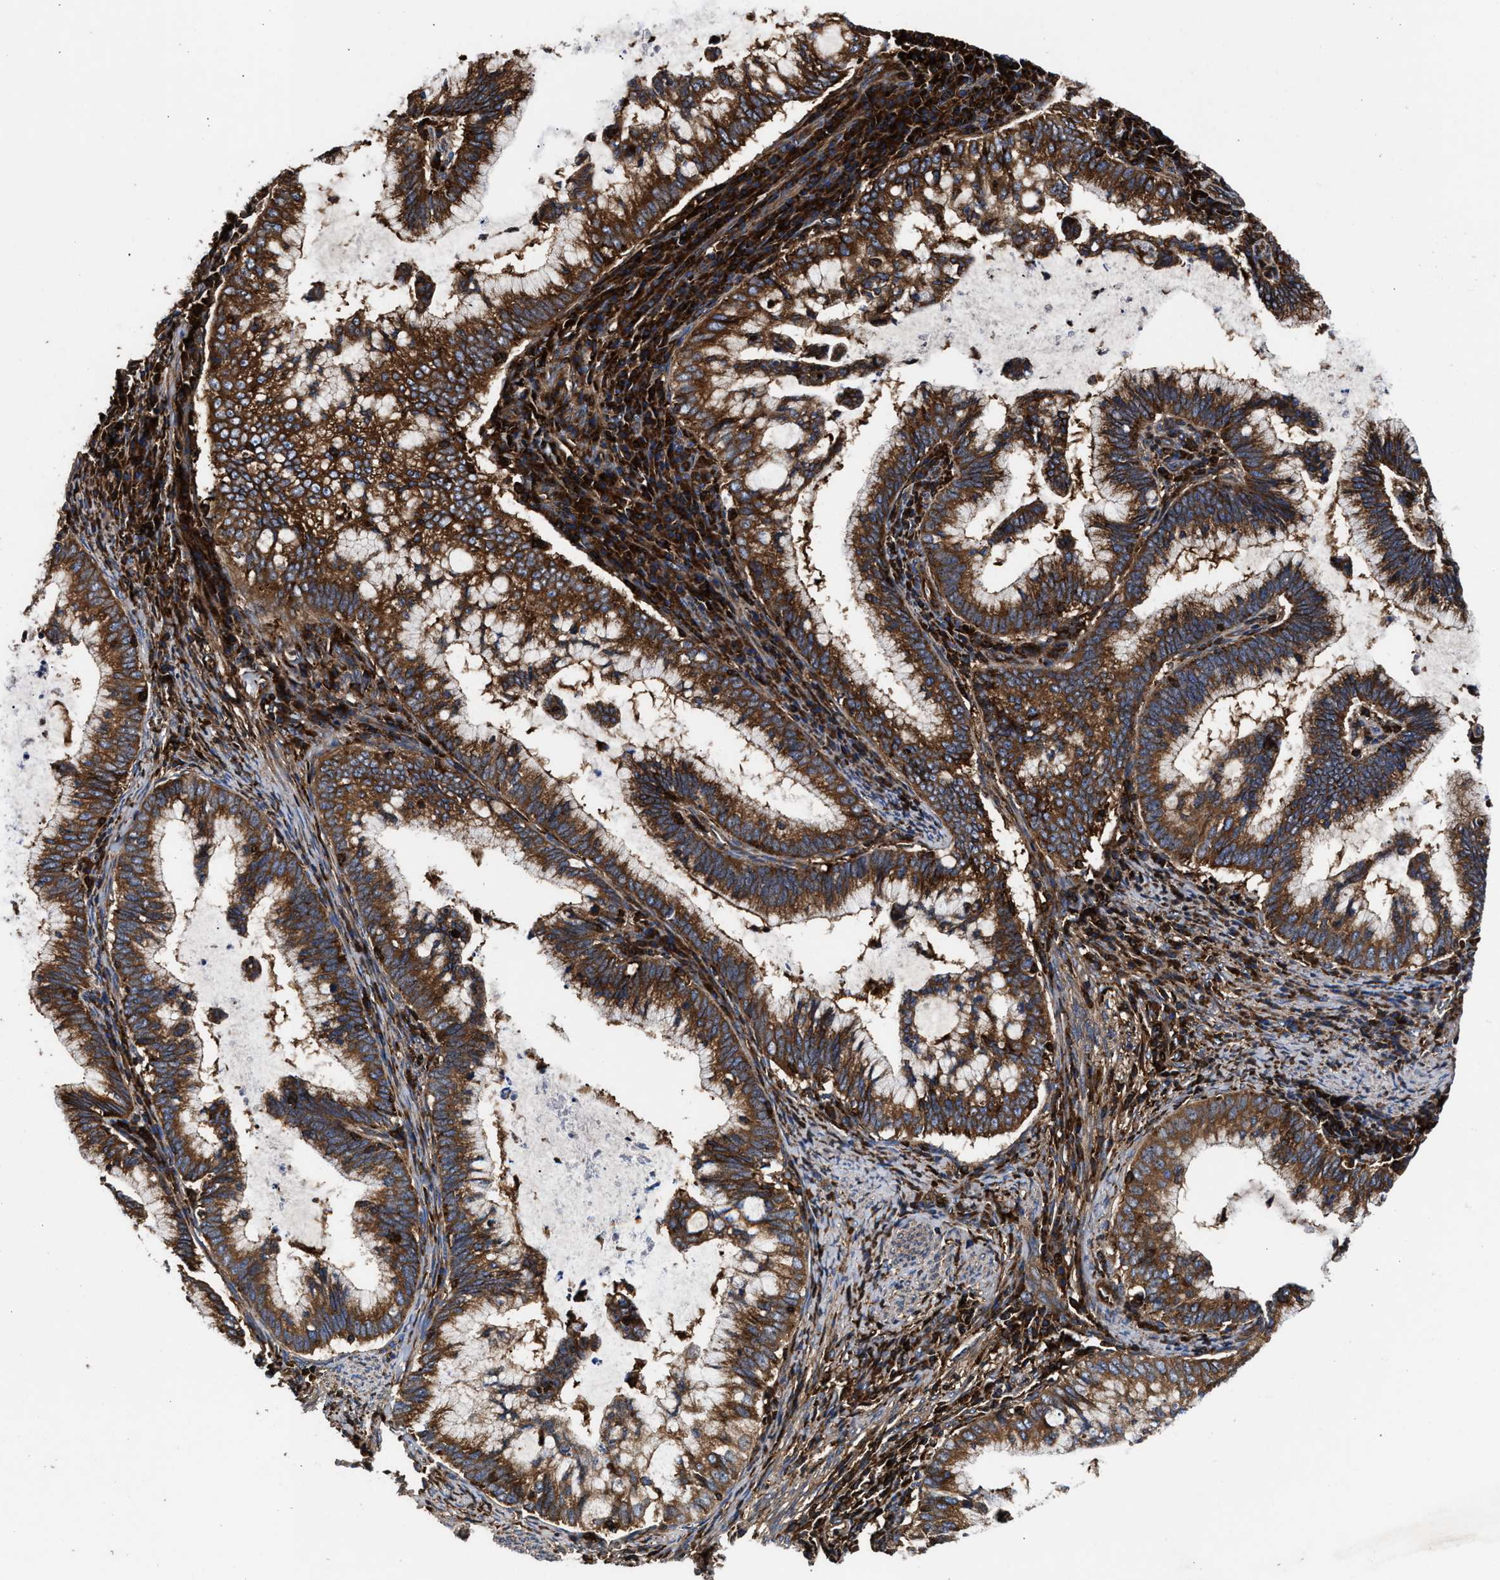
{"staining": {"intensity": "strong", "quantity": ">75%", "location": "cytoplasmic/membranous"}, "tissue": "cervical cancer", "cell_type": "Tumor cells", "image_type": "cancer", "snomed": [{"axis": "morphology", "description": "Adenocarcinoma, NOS"}, {"axis": "topography", "description": "Cervix"}], "caption": "Immunohistochemical staining of cervical cancer (adenocarcinoma) reveals high levels of strong cytoplasmic/membranous expression in approximately >75% of tumor cells.", "gene": "KYAT1", "patient": {"sex": "female", "age": 36}}